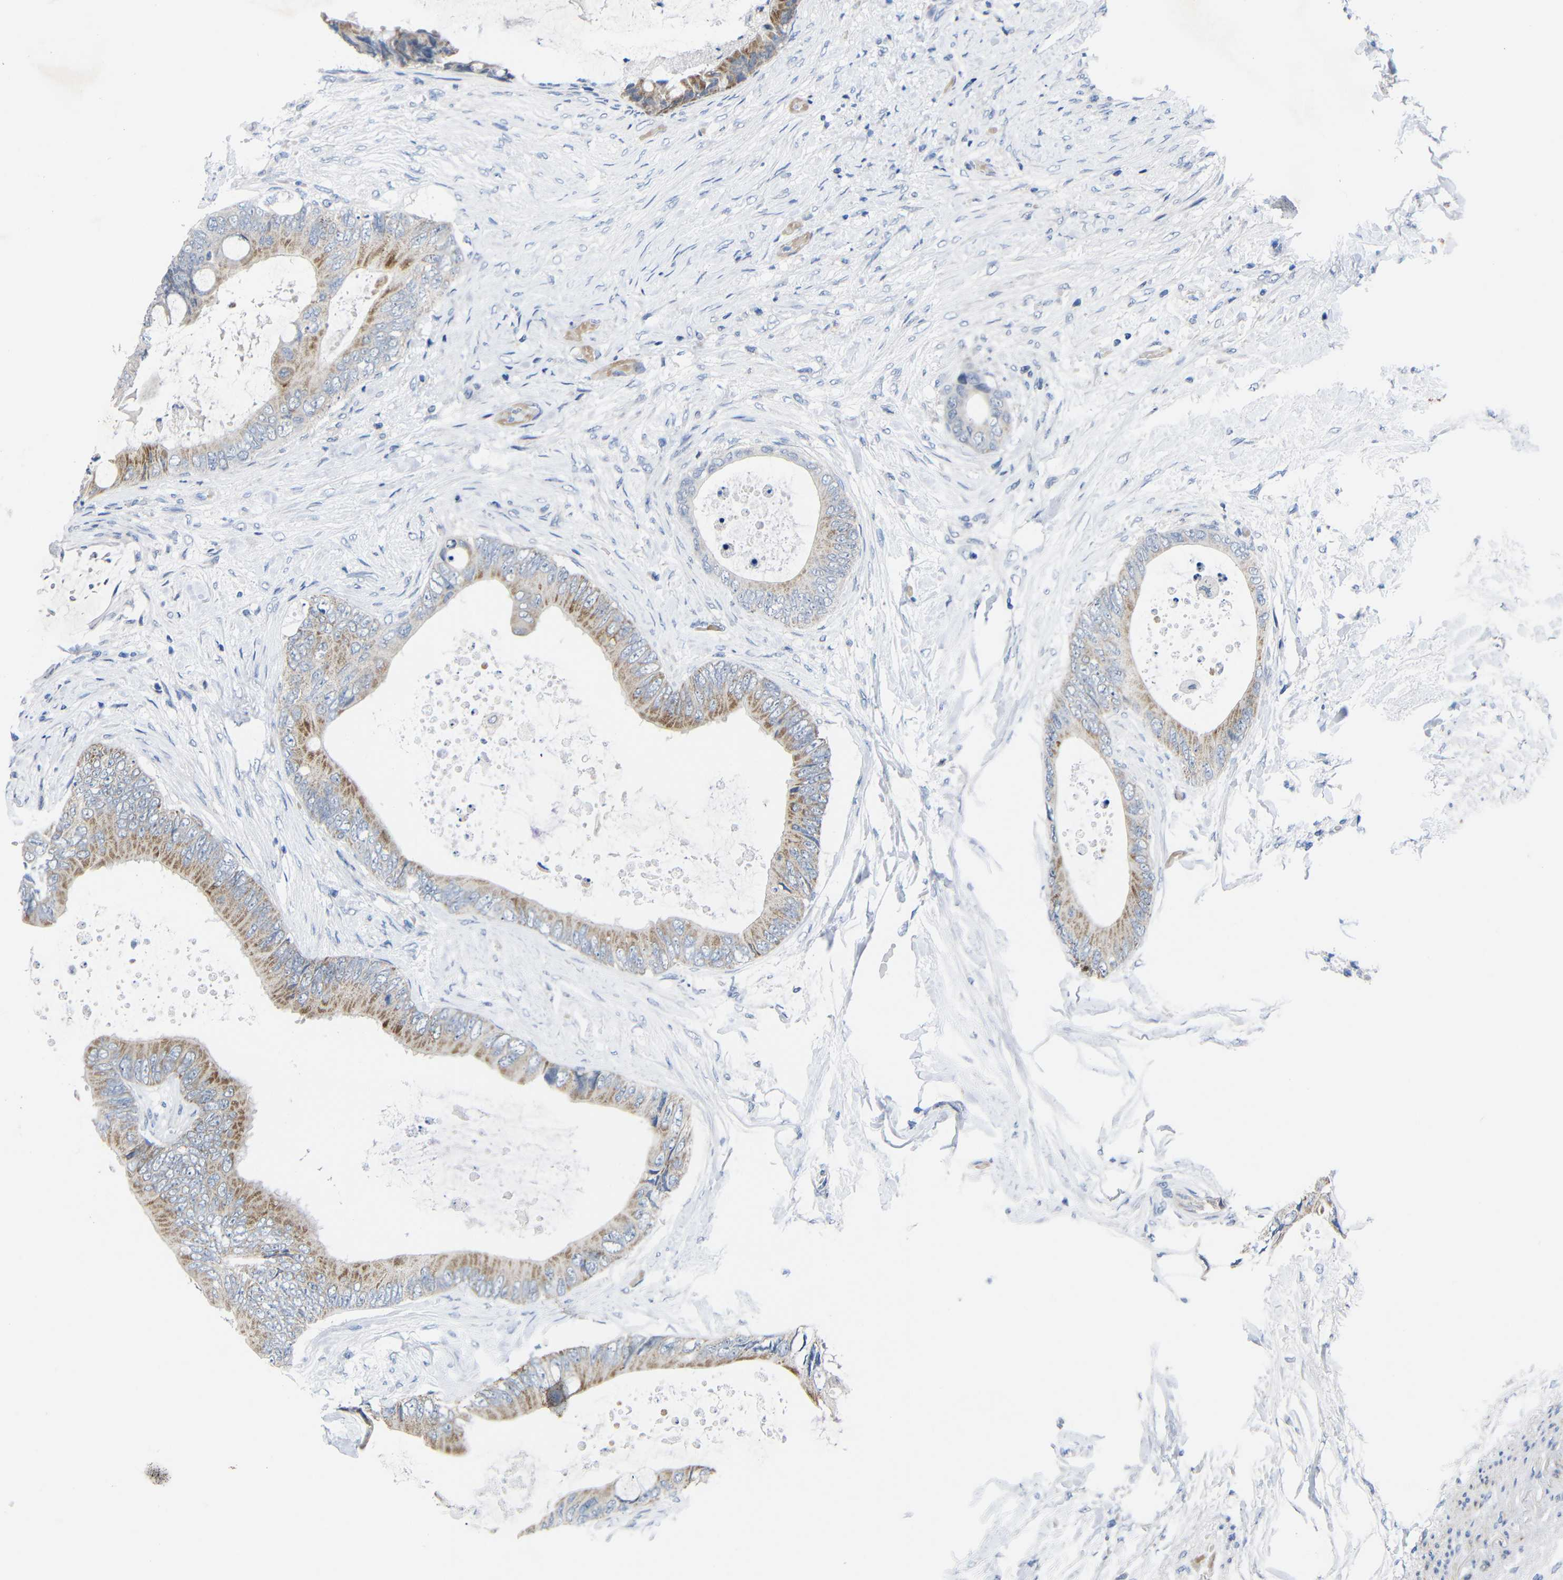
{"staining": {"intensity": "moderate", "quantity": ">75%", "location": "cytoplasmic/membranous"}, "tissue": "colorectal cancer", "cell_type": "Tumor cells", "image_type": "cancer", "snomed": [{"axis": "morphology", "description": "Normal tissue, NOS"}, {"axis": "morphology", "description": "Adenocarcinoma, NOS"}, {"axis": "topography", "description": "Rectum"}, {"axis": "topography", "description": "Peripheral nerve tissue"}], "caption": "A medium amount of moderate cytoplasmic/membranous expression is identified in approximately >75% of tumor cells in colorectal cancer (adenocarcinoma) tissue.", "gene": "CMTM1", "patient": {"sex": "female", "age": 77}}